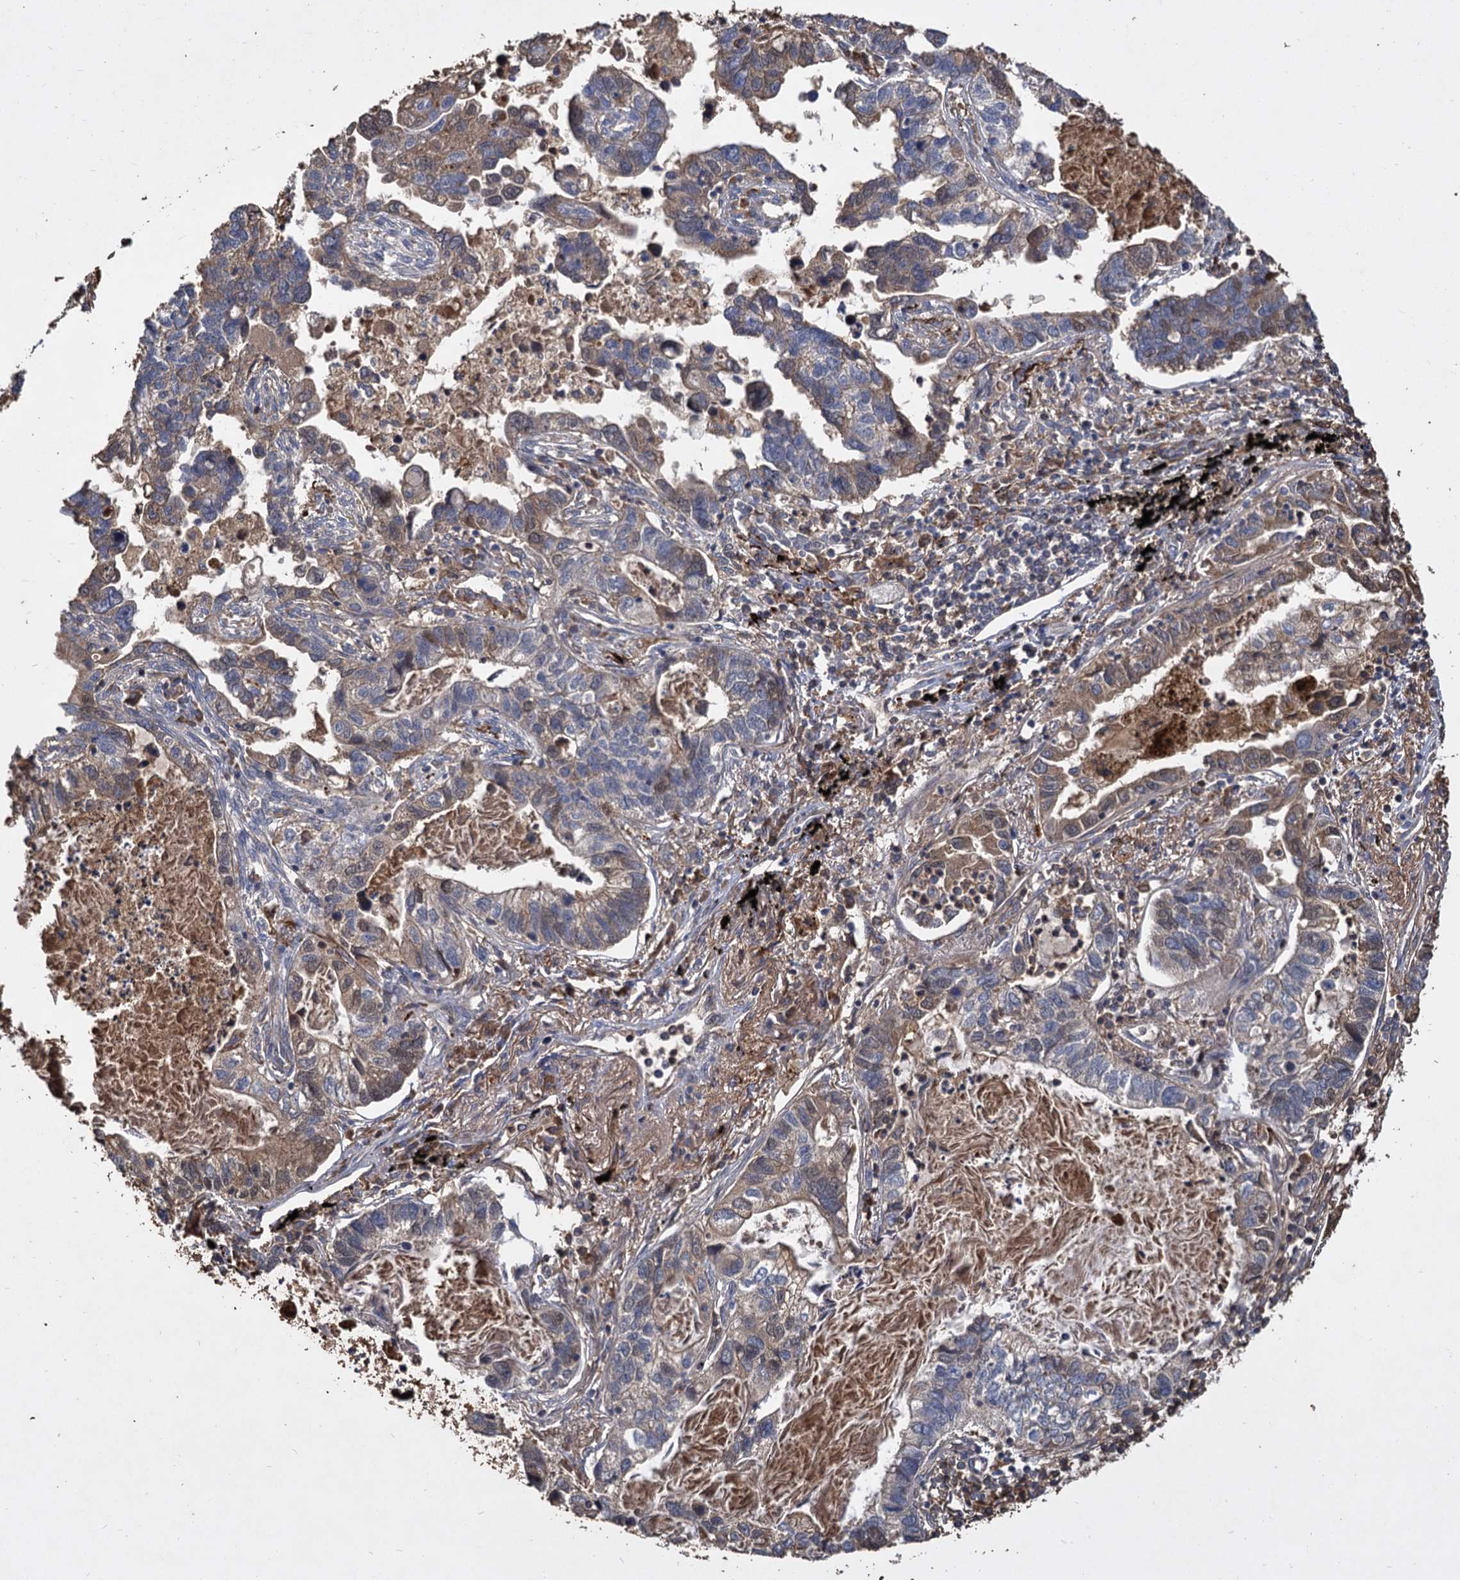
{"staining": {"intensity": "weak", "quantity": "<25%", "location": "cytoplasmic/membranous"}, "tissue": "lung cancer", "cell_type": "Tumor cells", "image_type": "cancer", "snomed": [{"axis": "morphology", "description": "Adenocarcinoma, NOS"}, {"axis": "topography", "description": "Lung"}], "caption": "Lung cancer (adenocarcinoma) stained for a protein using IHC exhibits no positivity tumor cells.", "gene": "GCLC", "patient": {"sex": "male", "age": 67}}